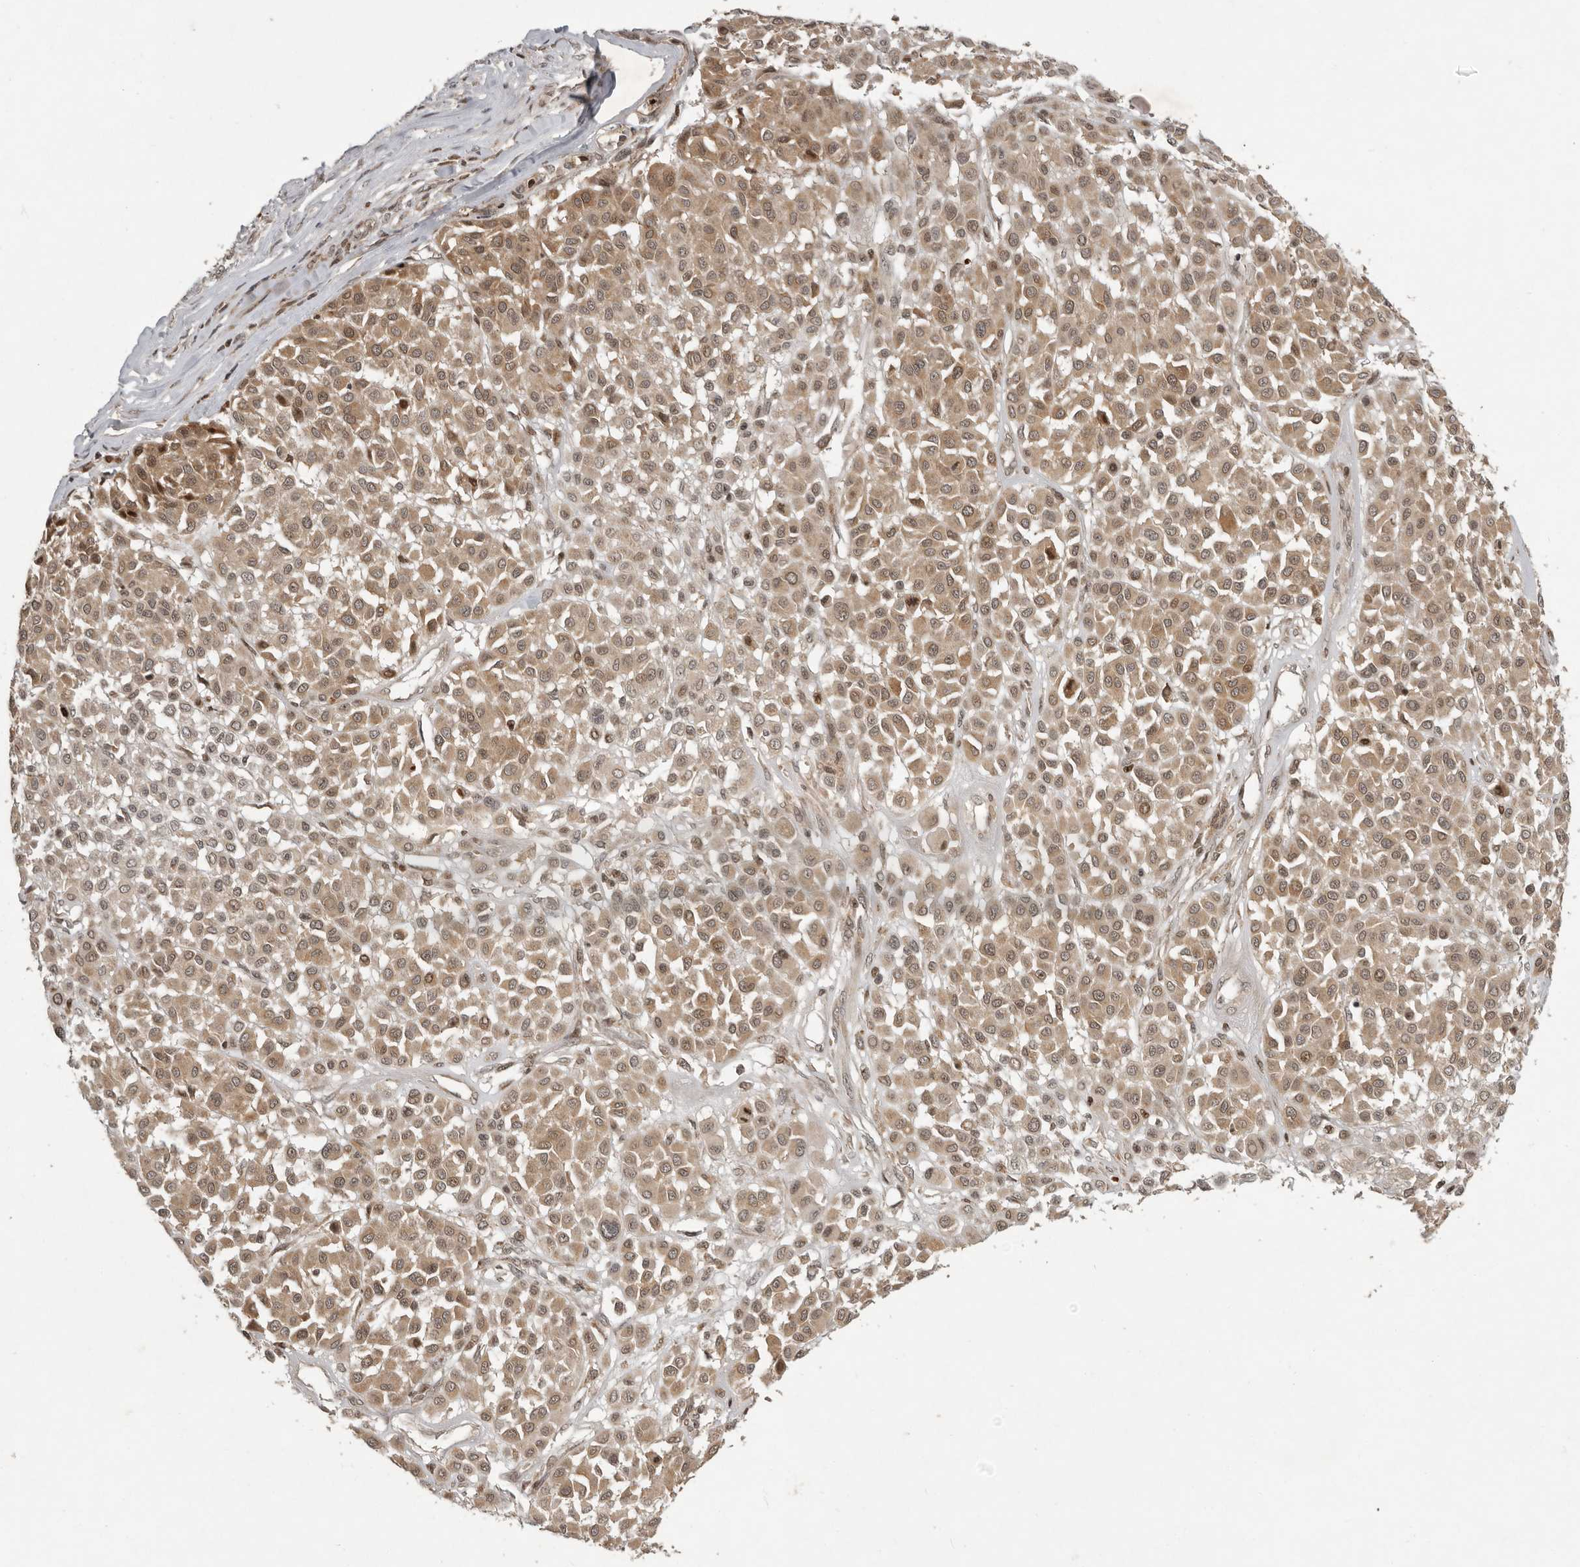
{"staining": {"intensity": "moderate", "quantity": ">75%", "location": "cytoplasmic/membranous,nuclear"}, "tissue": "melanoma", "cell_type": "Tumor cells", "image_type": "cancer", "snomed": [{"axis": "morphology", "description": "Malignant melanoma, Metastatic site"}, {"axis": "topography", "description": "Soft tissue"}], "caption": "The photomicrograph displays staining of melanoma, revealing moderate cytoplasmic/membranous and nuclear protein positivity (brown color) within tumor cells. The protein of interest is shown in brown color, while the nuclei are stained blue.", "gene": "RABIF", "patient": {"sex": "male", "age": 41}}